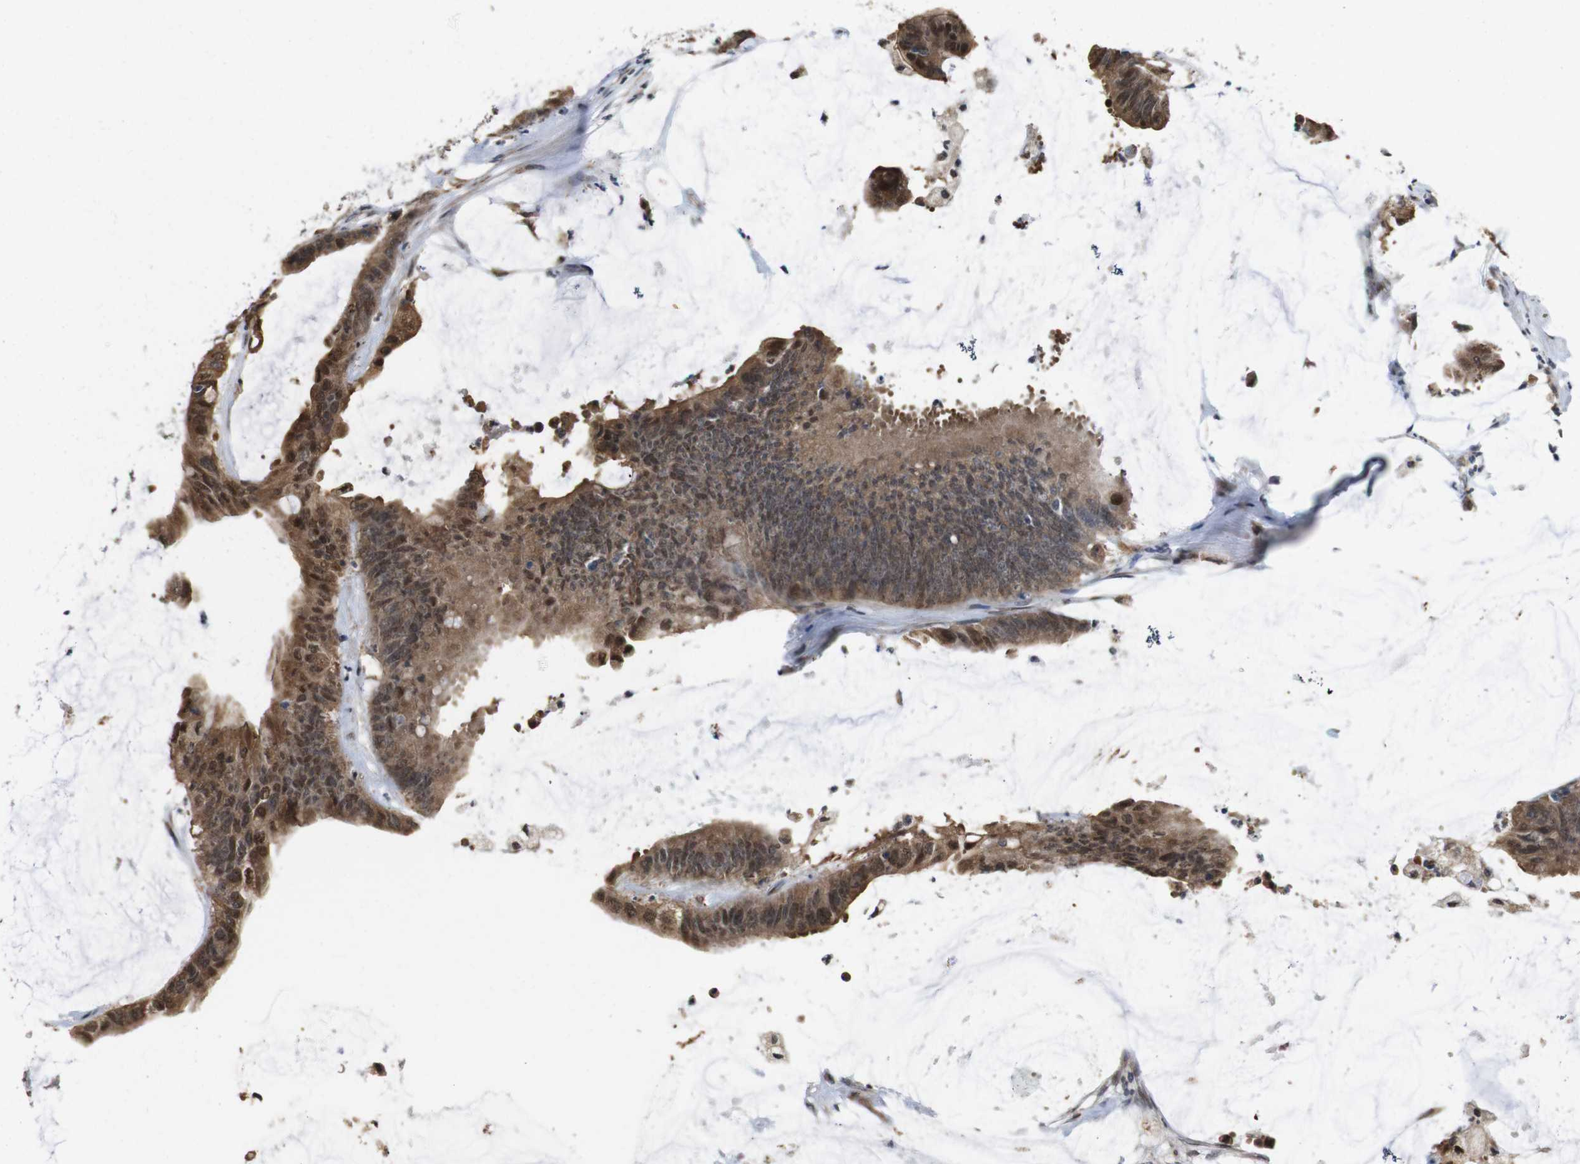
{"staining": {"intensity": "moderate", "quantity": ">75%", "location": "cytoplasmic/membranous,nuclear"}, "tissue": "colorectal cancer", "cell_type": "Tumor cells", "image_type": "cancer", "snomed": [{"axis": "morphology", "description": "Adenocarcinoma, NOS"}, {"axis": "topography", "description": "Rectum"}], "caption": "Adenocarcinoma (colorectal) stained with DAB IHC displays medium levels of moderate cytoplasmic/membranous and nuclear expression in about >75% of tumor cells. The staining was performed using DAB, with brown indicating positive protein expression. Nuclei are stained blue with hematoxylin.", "gene": "PNMA8A", "patient": {"sex": "female", "age": 66}}